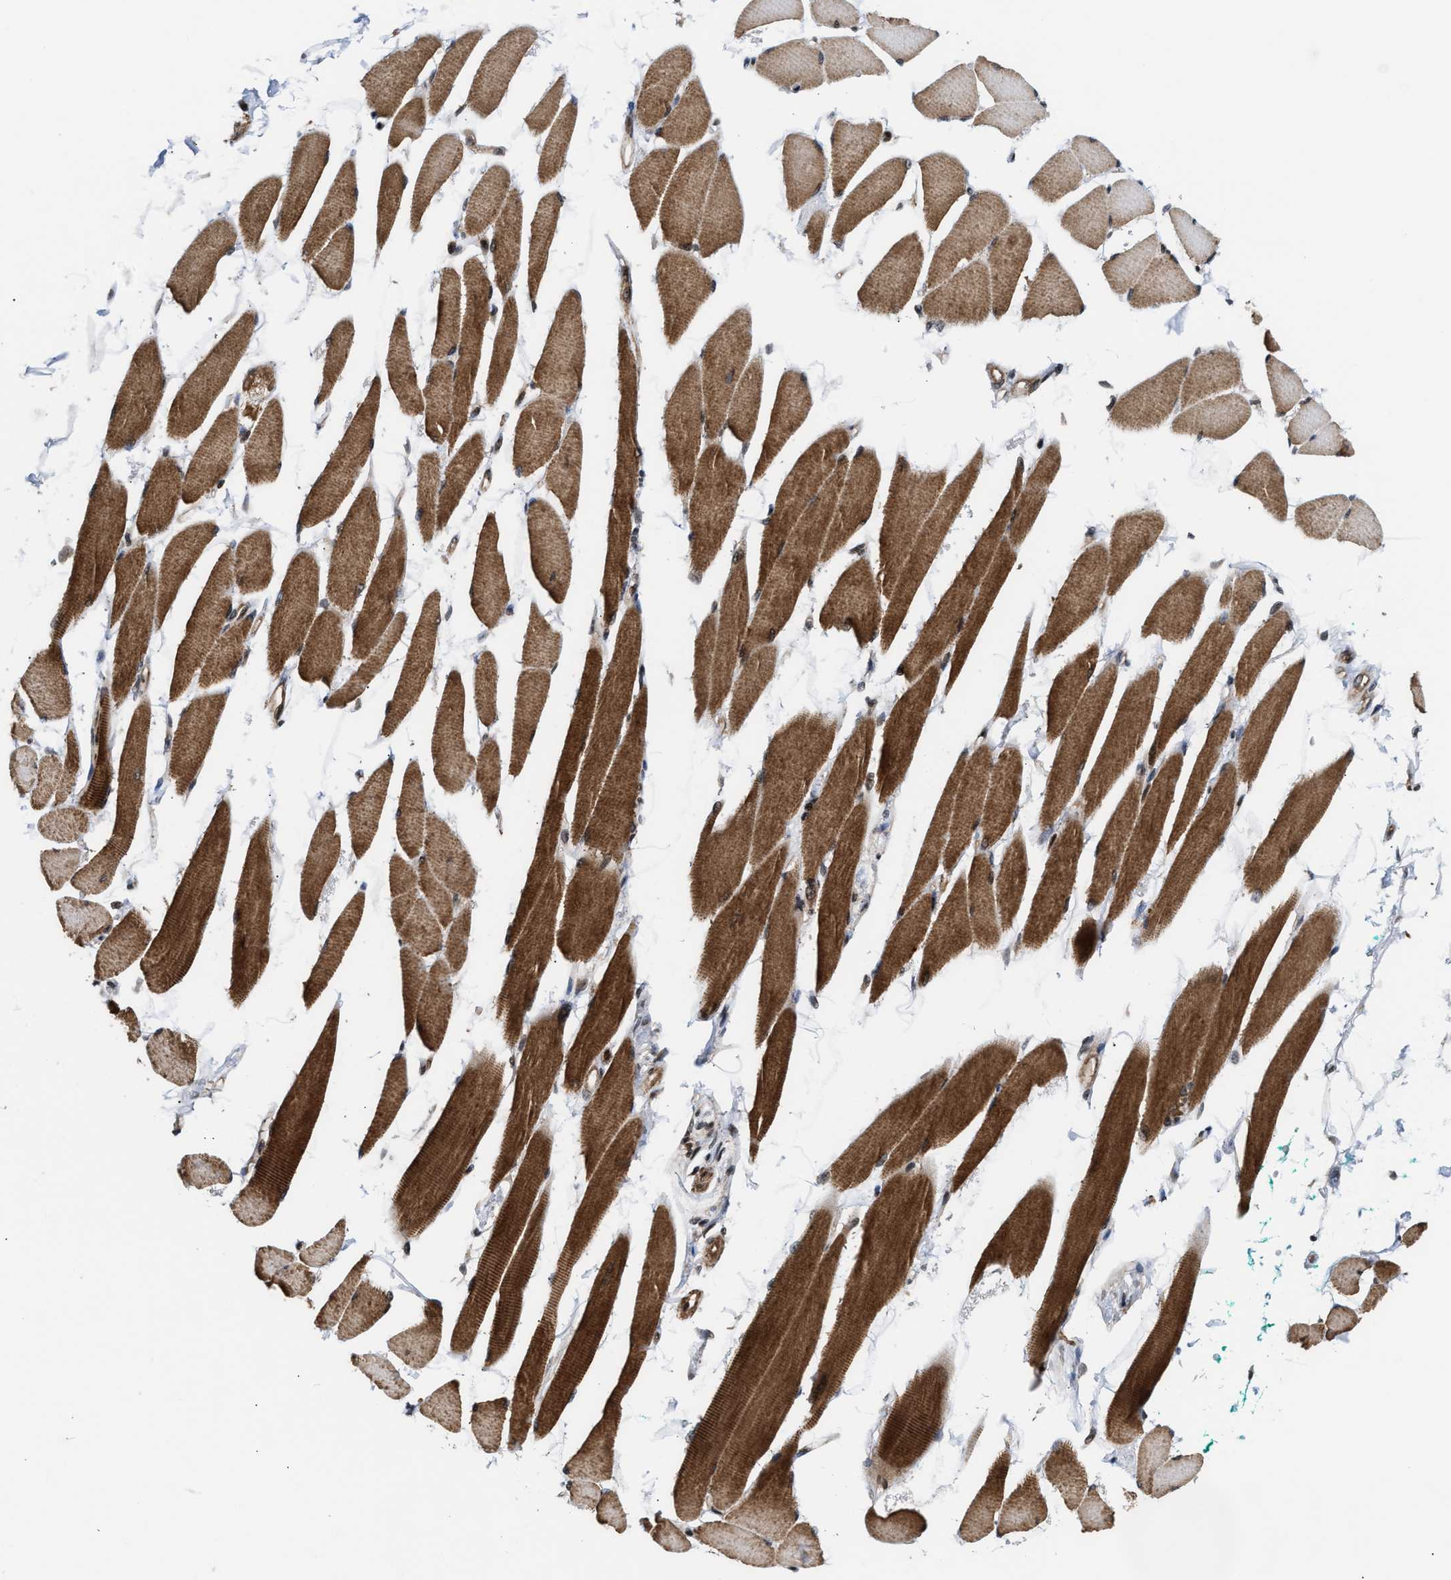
{"staining": {"intensity": "strong", "quantity": ">75%", "location": "cytoplasmic/membranous"}, "tissue": "skeletal muscle", "cell_type": "Myocytes", "image_type": "normal", "snomed": [{"axis": "morphology", "description": "Normal tissue, NOS"}, {"axis": "topography", "description": "Skeletal muscle"}, {"axis": "topography", "description": "Oral tissue"}, {"axis": "topography", "description": "Peripheral nerve tissue"}], "caption": "Skeletal muscle was stained to show a protein in brown. There is high levels of strong cytoplasmic/membranous expression in about >75% of myocytes. The staining is performed using DAB (3,3'-diaminobenzidine) brown chromogen to label protein expression. The nuclei are counter-stained blue using hematoxylin.", "gene": "STAU2", "patient": {"sex": "female", "age": 84}}